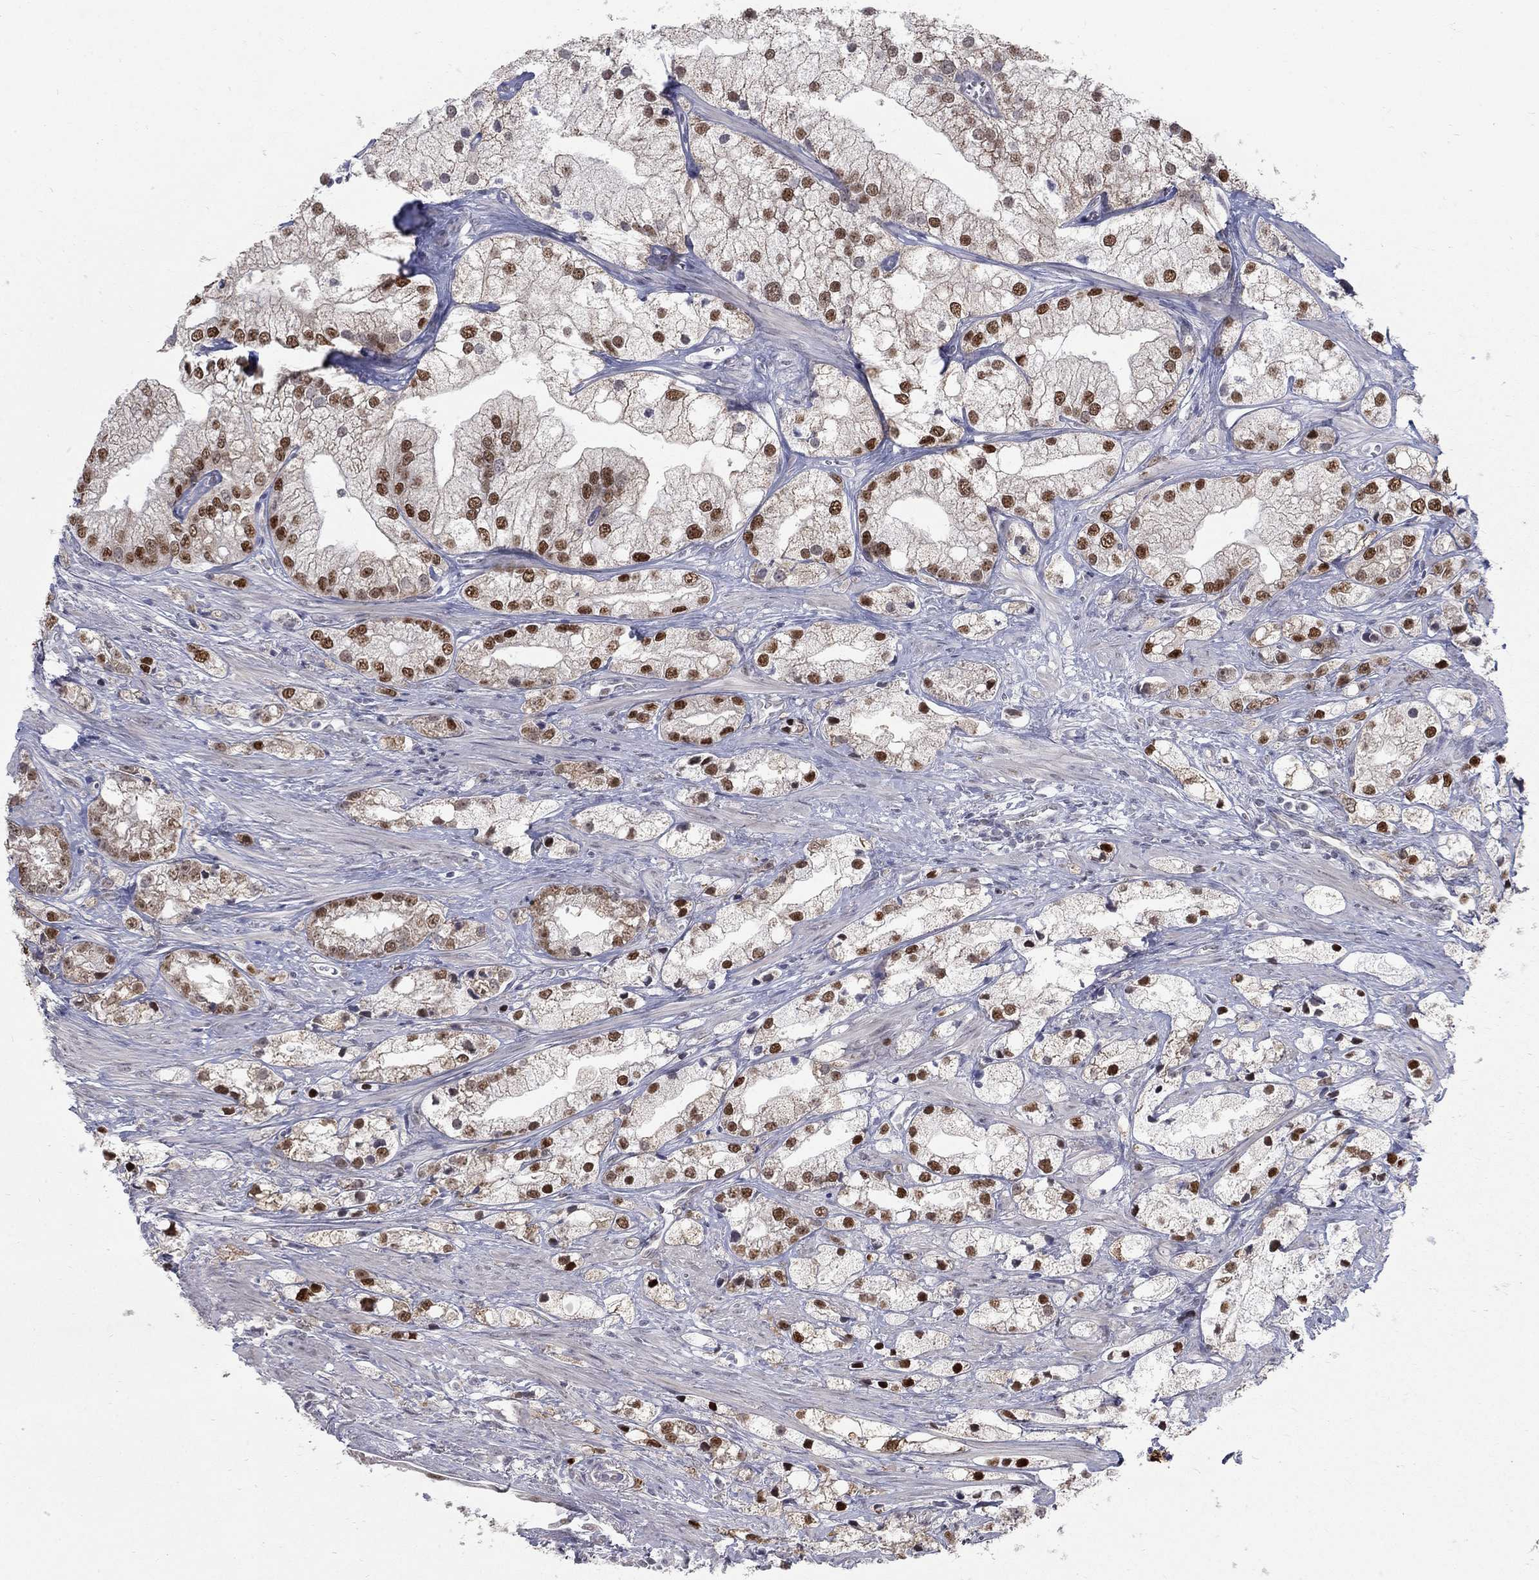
{"staining": {"intensity": "strong", "quantity": ">75%", "location": "nuclear"}, "tissue": "prostate cancer", "cell_type": "Tumor cells", "image_type": "cancer", "snomed": [{"axis": "morphology", "description": "Adenocarcinoma, NOS"}, {"axis": "topography", "description": "Prostate and seminal vesicle, NOS"}, {"axis": "topography", "description": "Prostate"}], "caption": "Prostate adenocarcinoma tissue displays strong nuclear staining in approximately >75% of tumor cells, visualized by immunohistochemistry. (IHC, brightfield microscopy, high magnification).", "gene": "GCFC2", "patient": {"sex": "male", "age": 79}}